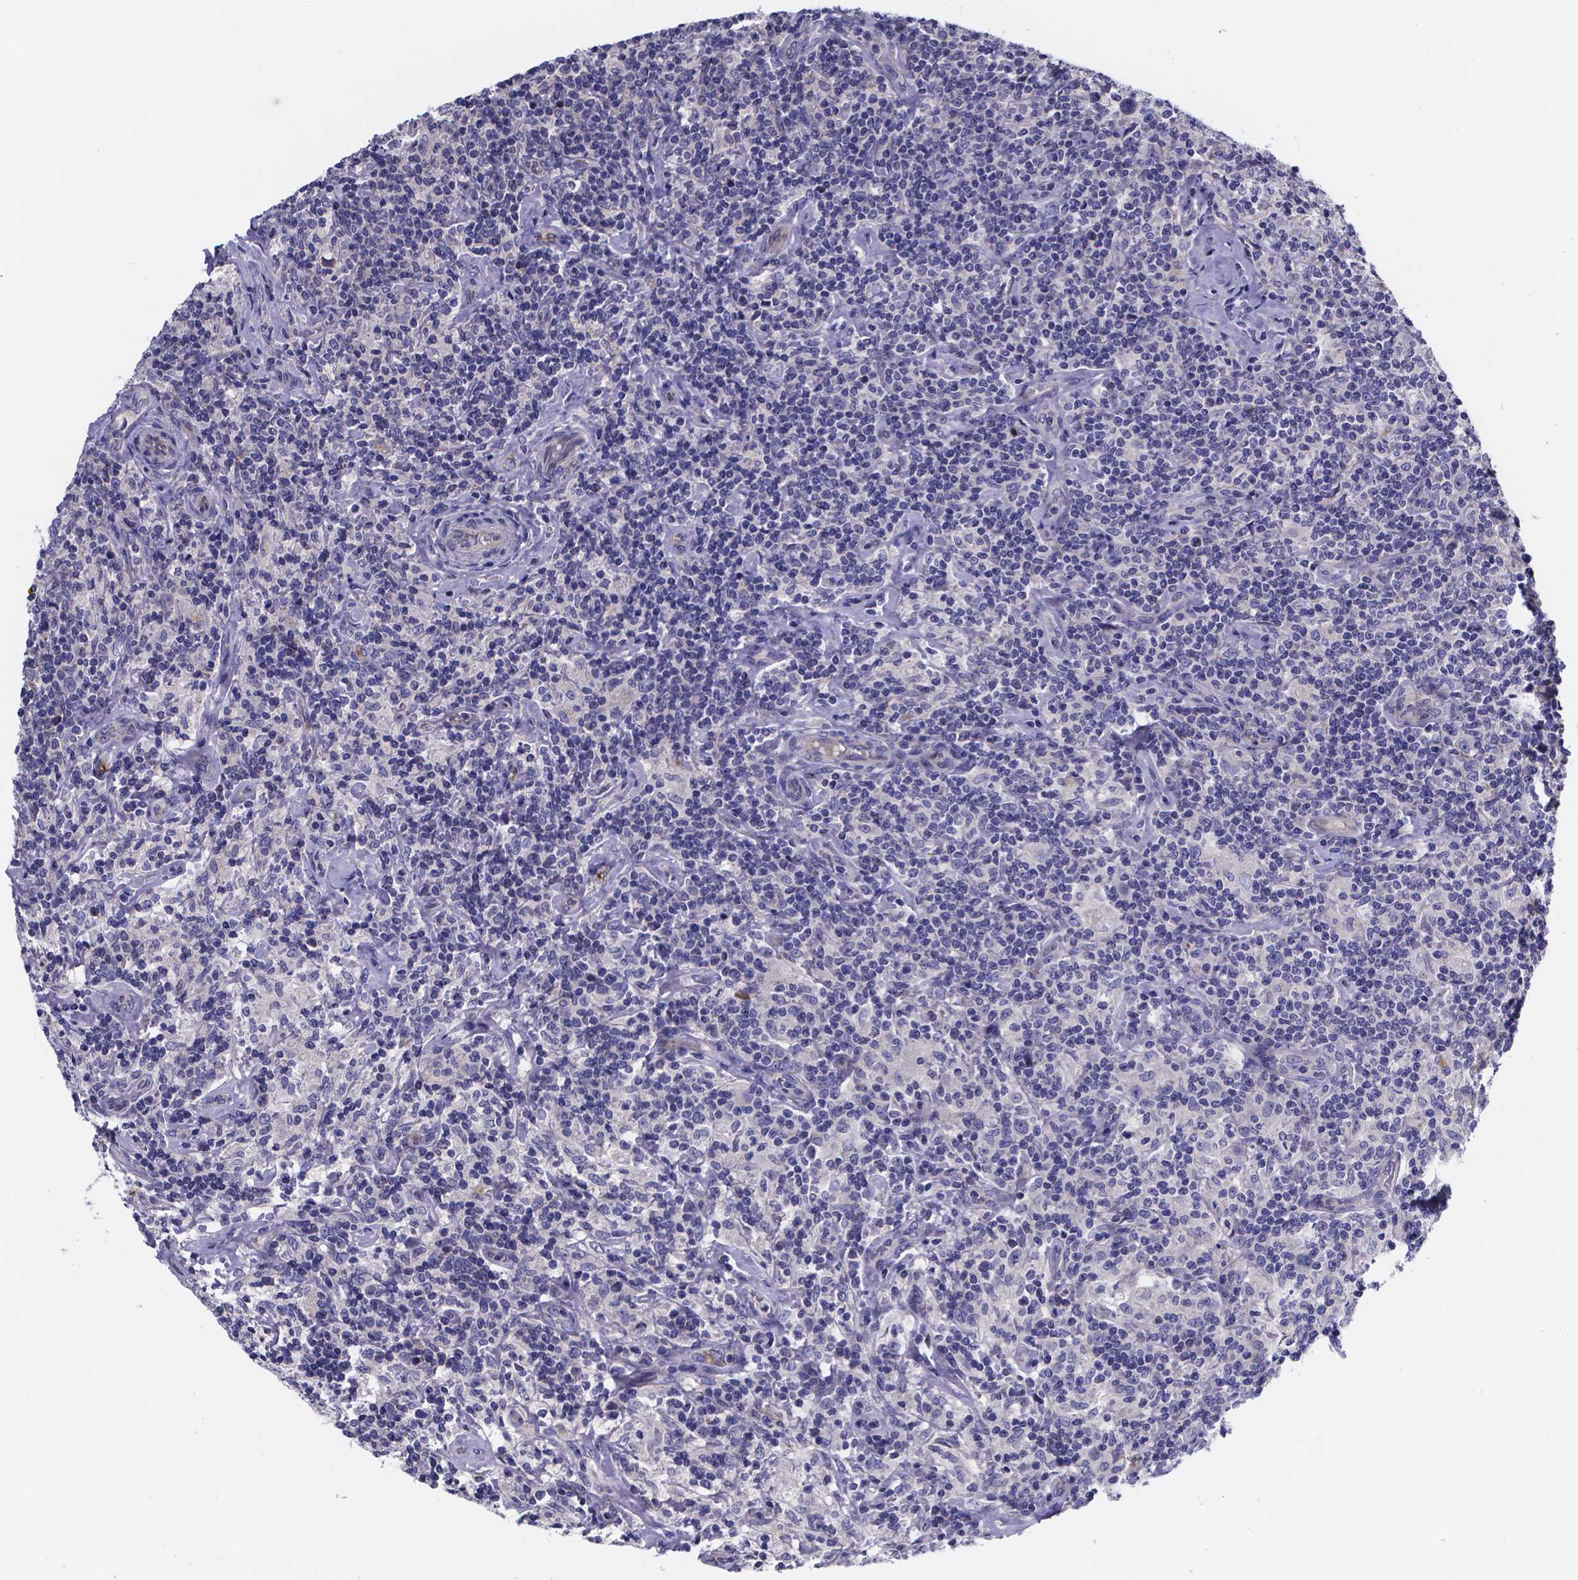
{"staining": {"intensity": "negative", "quantity": "none", "location": "none"}, "tissue": "lymphoma", "cell_type": "Tumor cells", "image_type": "cancer", "snomed": [{"axis": "morphology", "description": "Hodgkin's disease, NOS"}, {"axis": "topography", "description": "Lymph node"}], "caption": "Protein analysis of lymphoma demonstrates no significant expression in tumor cells.", "gene": "SFRP4", "patient": {"sex": "male", "age": 70}}